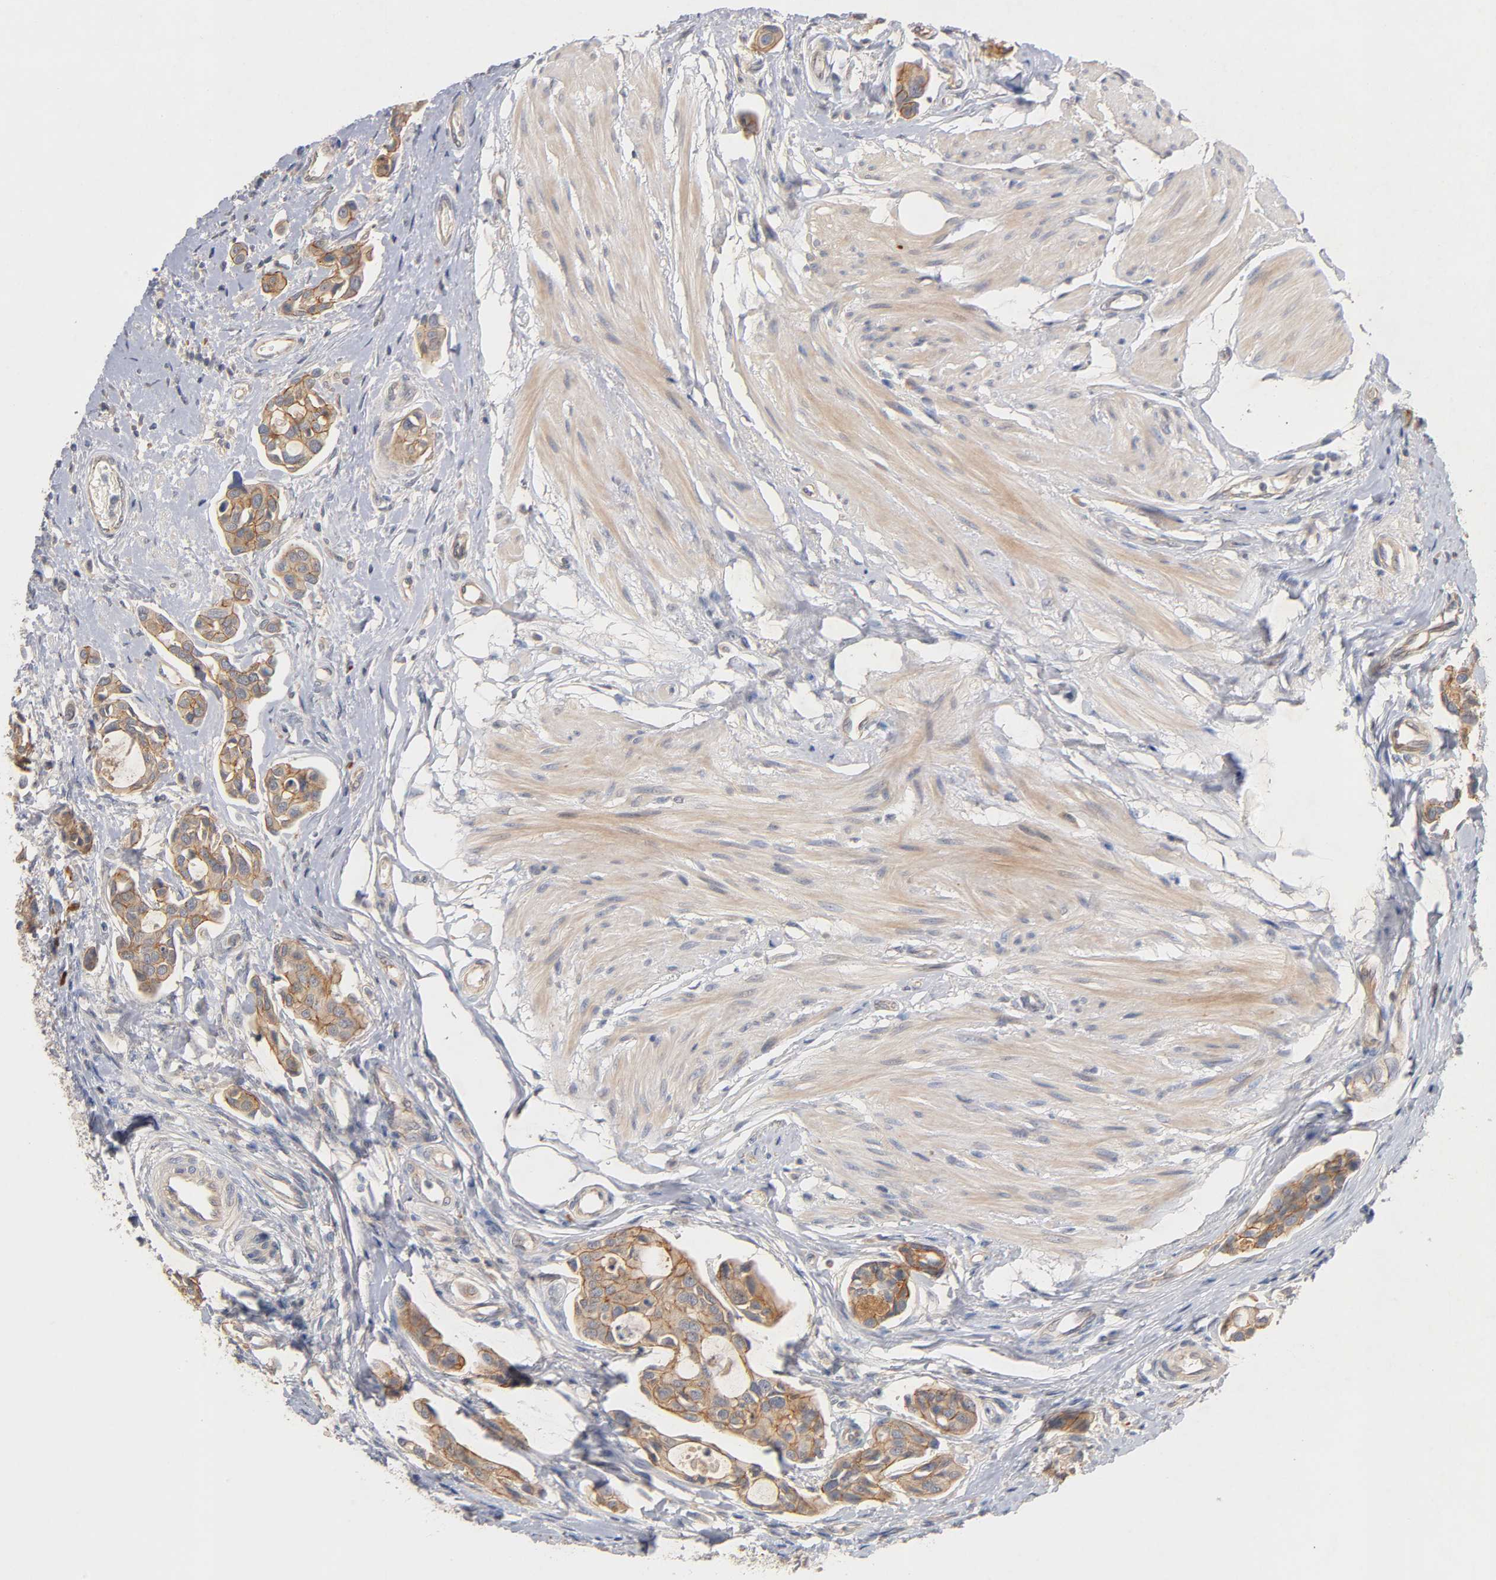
{"staining": {"intensity": "moderate", "quantity": ">75%", "location": "cytoplasmic/membranous"}, "tissue": "urothelial cancer", "cell_type": "Tumor cells", "image_type": "cancer", "snomed": [{"axis": "morphology", "description": "Urothelial carcinoma, High grade"}, {"axis": "topography", "description": "Urinary bladder"}], "caption": "IHC of high-grade urothelial carcinoma reveals medium levels of moderate cytoplasmic/membranous positivity in approximately >75% of tumor cells. The staining is performed using DAB brown chromogen to label protein expression. The nuclei are counter-stained blue using hematoxylin.", "gene": "PDZD11", "patient": {"sex": "male", "age": 78}}